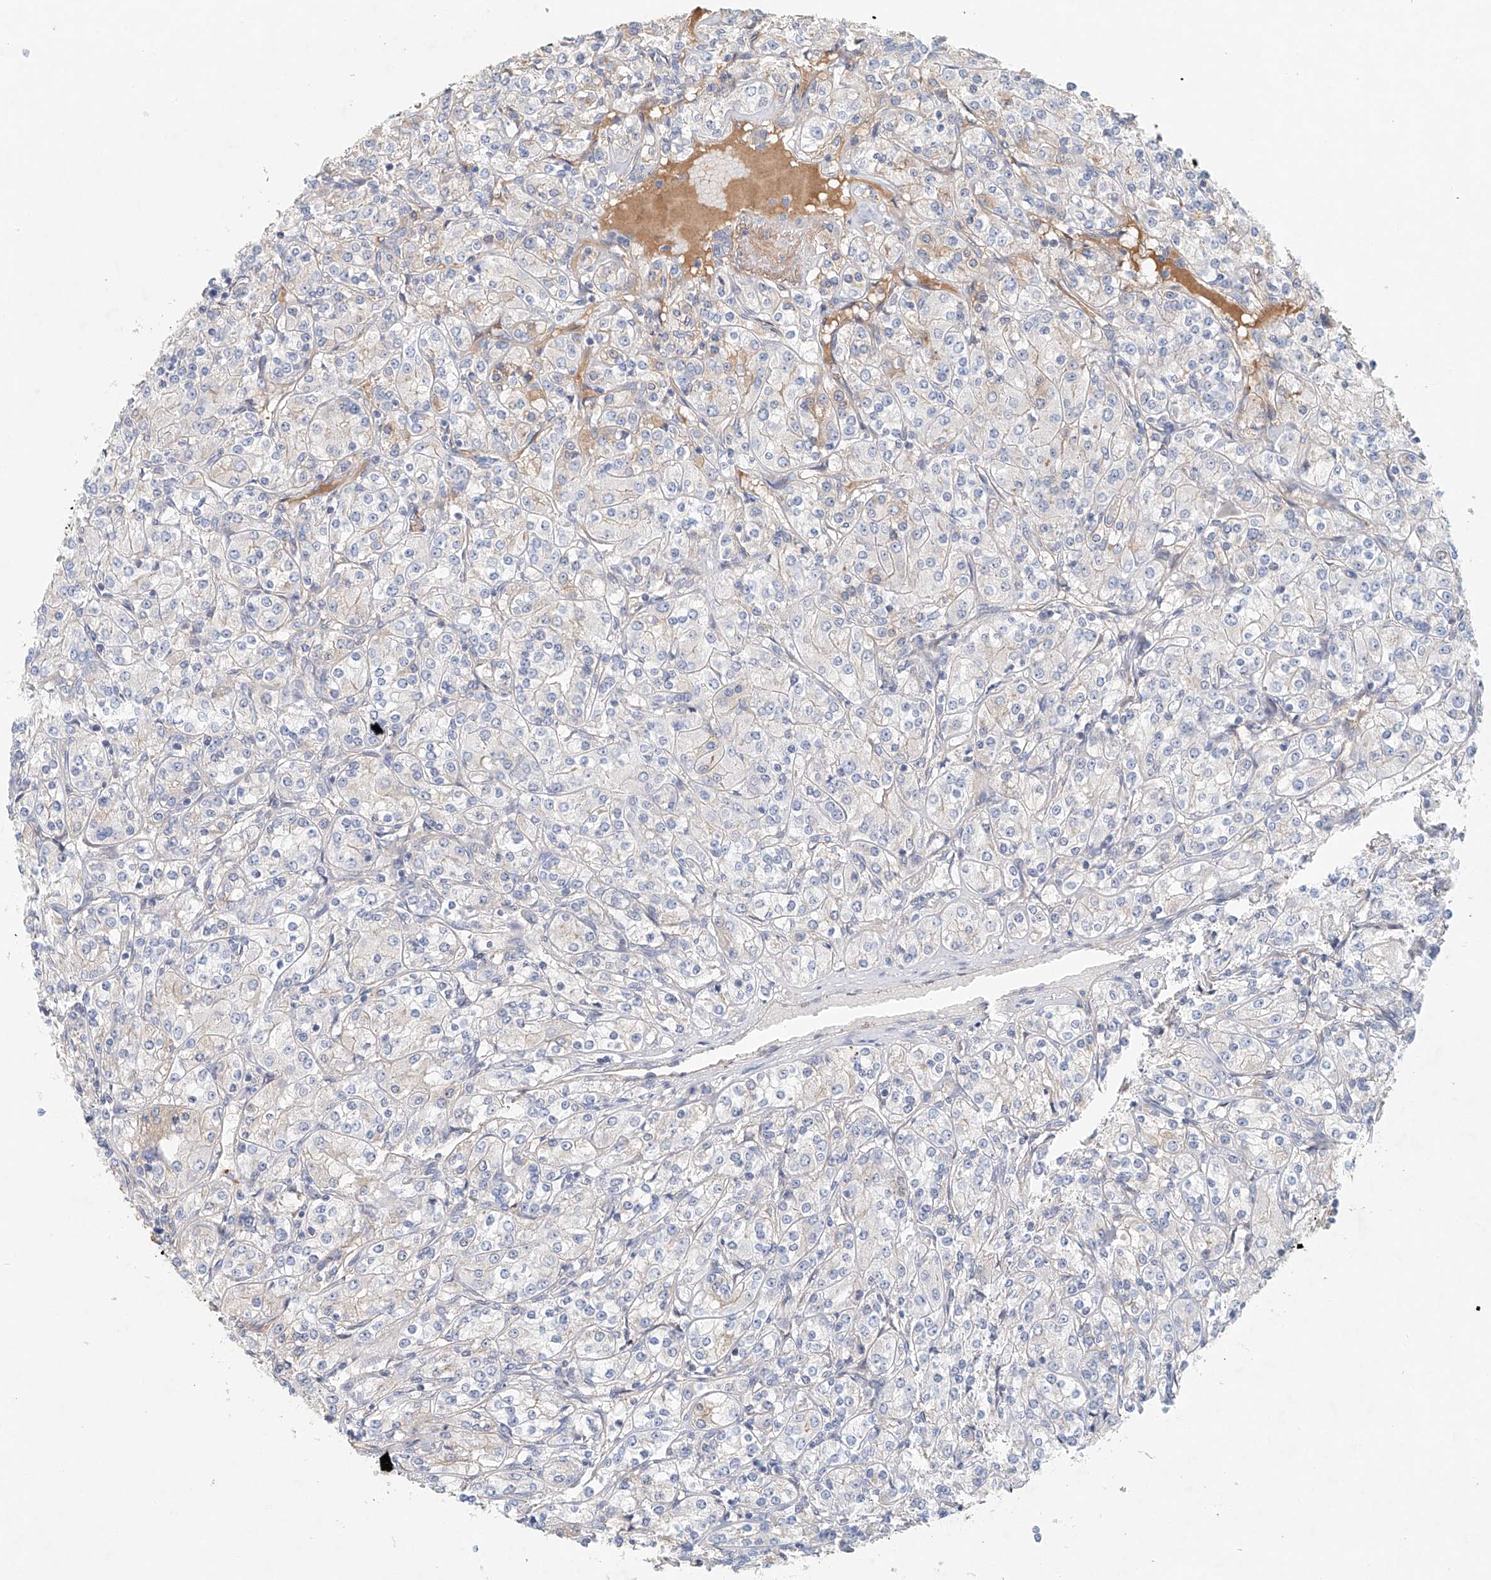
{"staining": {"intensity": "negative", "quantity": "none", "location": "none"}, "tissue": "renal cancer", "cell_type": "Tumor cells", "image_type": "cancer", "snomed": [{"axis": "morphology", "description": "Adenocarcinoma, NOS"}, {"axis": "topography", "description": "Kidney"}], "caption": "High magnification brightfield microscopy of renal cancer (adenocarcinoma) stained with DAB (brown) and counterstained with hematoxylin (blue): tumor cells show no significant staining.", "gene": "FRYL", "patient": {"sex": "male", "age": 77}}